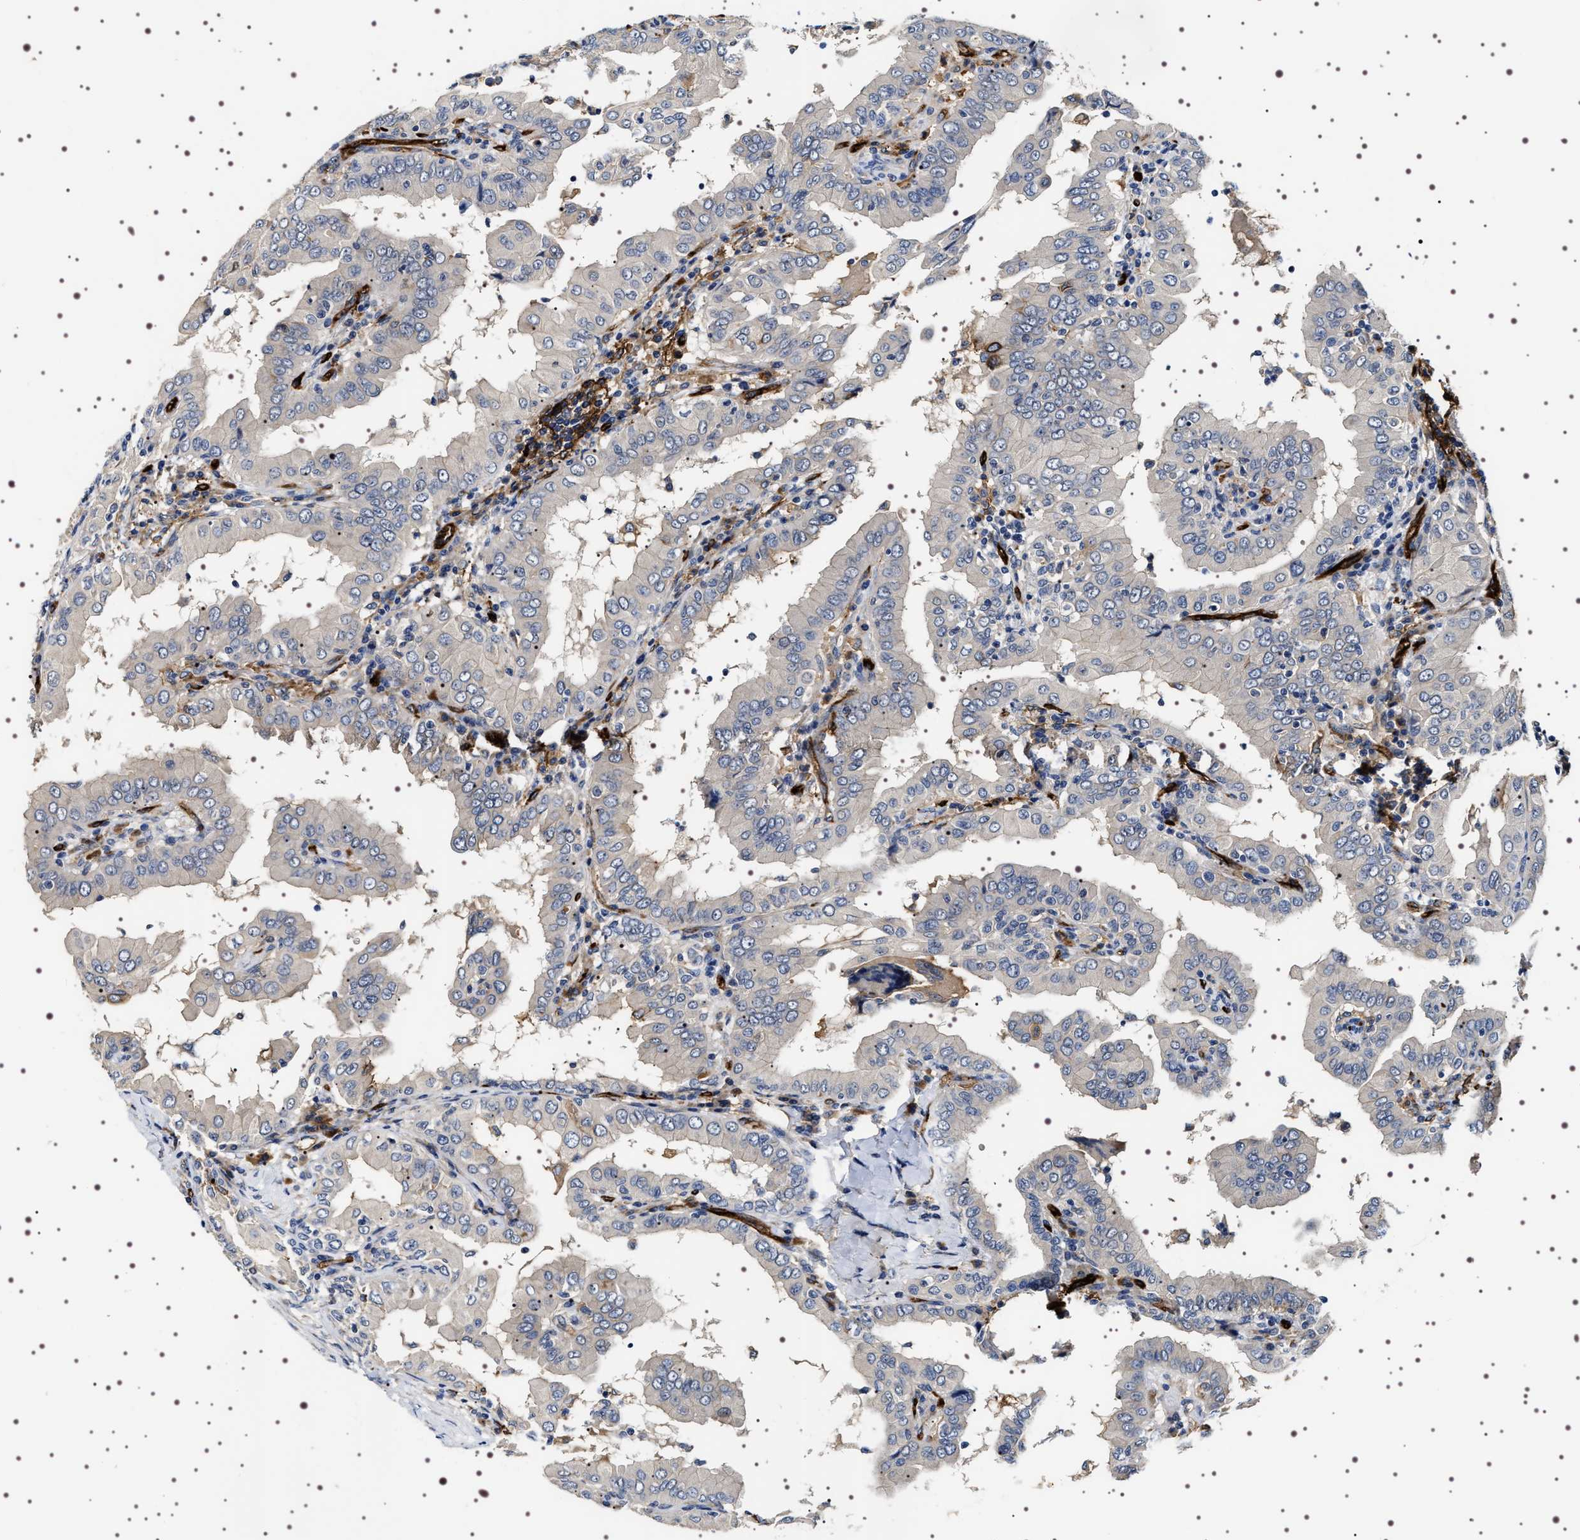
{"staining": {"intensity": "negative", "quantity": "none", "location": "none"}, "tissue": "thyroid cancer", "cell_type": "Tumor cells", "image_type": "cancer", "snomed": [{"axis": "morphology", "description": "Papillary adenocarcinoma, NOS"}, {"axis": "topography", "description": "Thyroid gland"}], "caption": "Tumor cells show no significant protein staining in thyroid cancer.", "gene": "ALPL", "patient": {"sex": "male", "age": 33}}